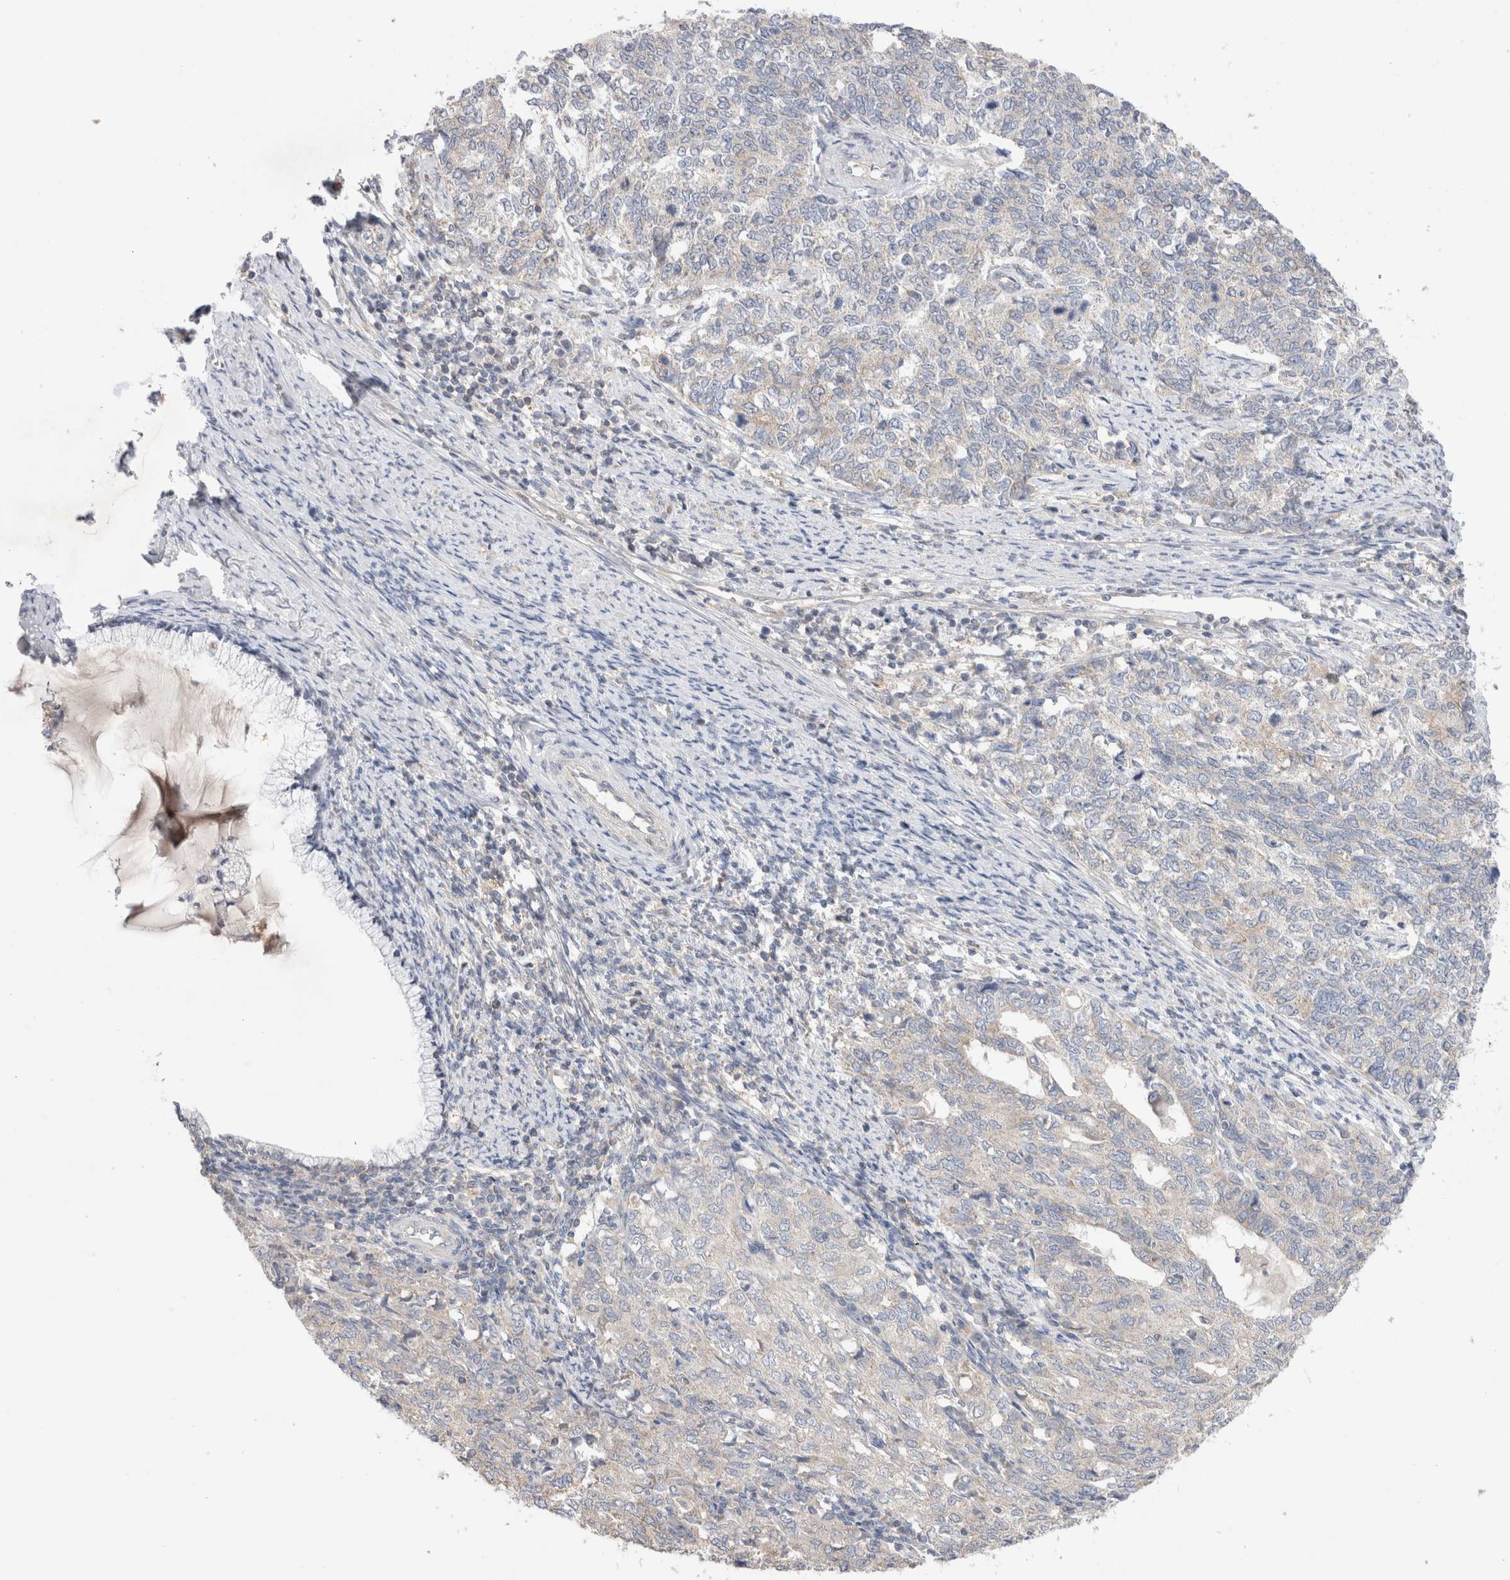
{"staining": {"intensity": "negative", "quantity": "none", "location": "none"}, "tissue": "cervical cancer", "cell_type": "Tumor cells", "image_type": "cancer", "snomed": [{"axis": "morphology", "description": "Squamous cell carcinoma, NOS"}, {"axis": "topography", "description": "Cervix"}], "caption": "An IHC histopathology image of cervical cancer (squamous cell carcinoma) is shown. There is no staining in tumor cells of cervical cancer (squamous cell carcinoma).", "gene": "IFT74", "patient": {"sex": "female", "age": 63}}